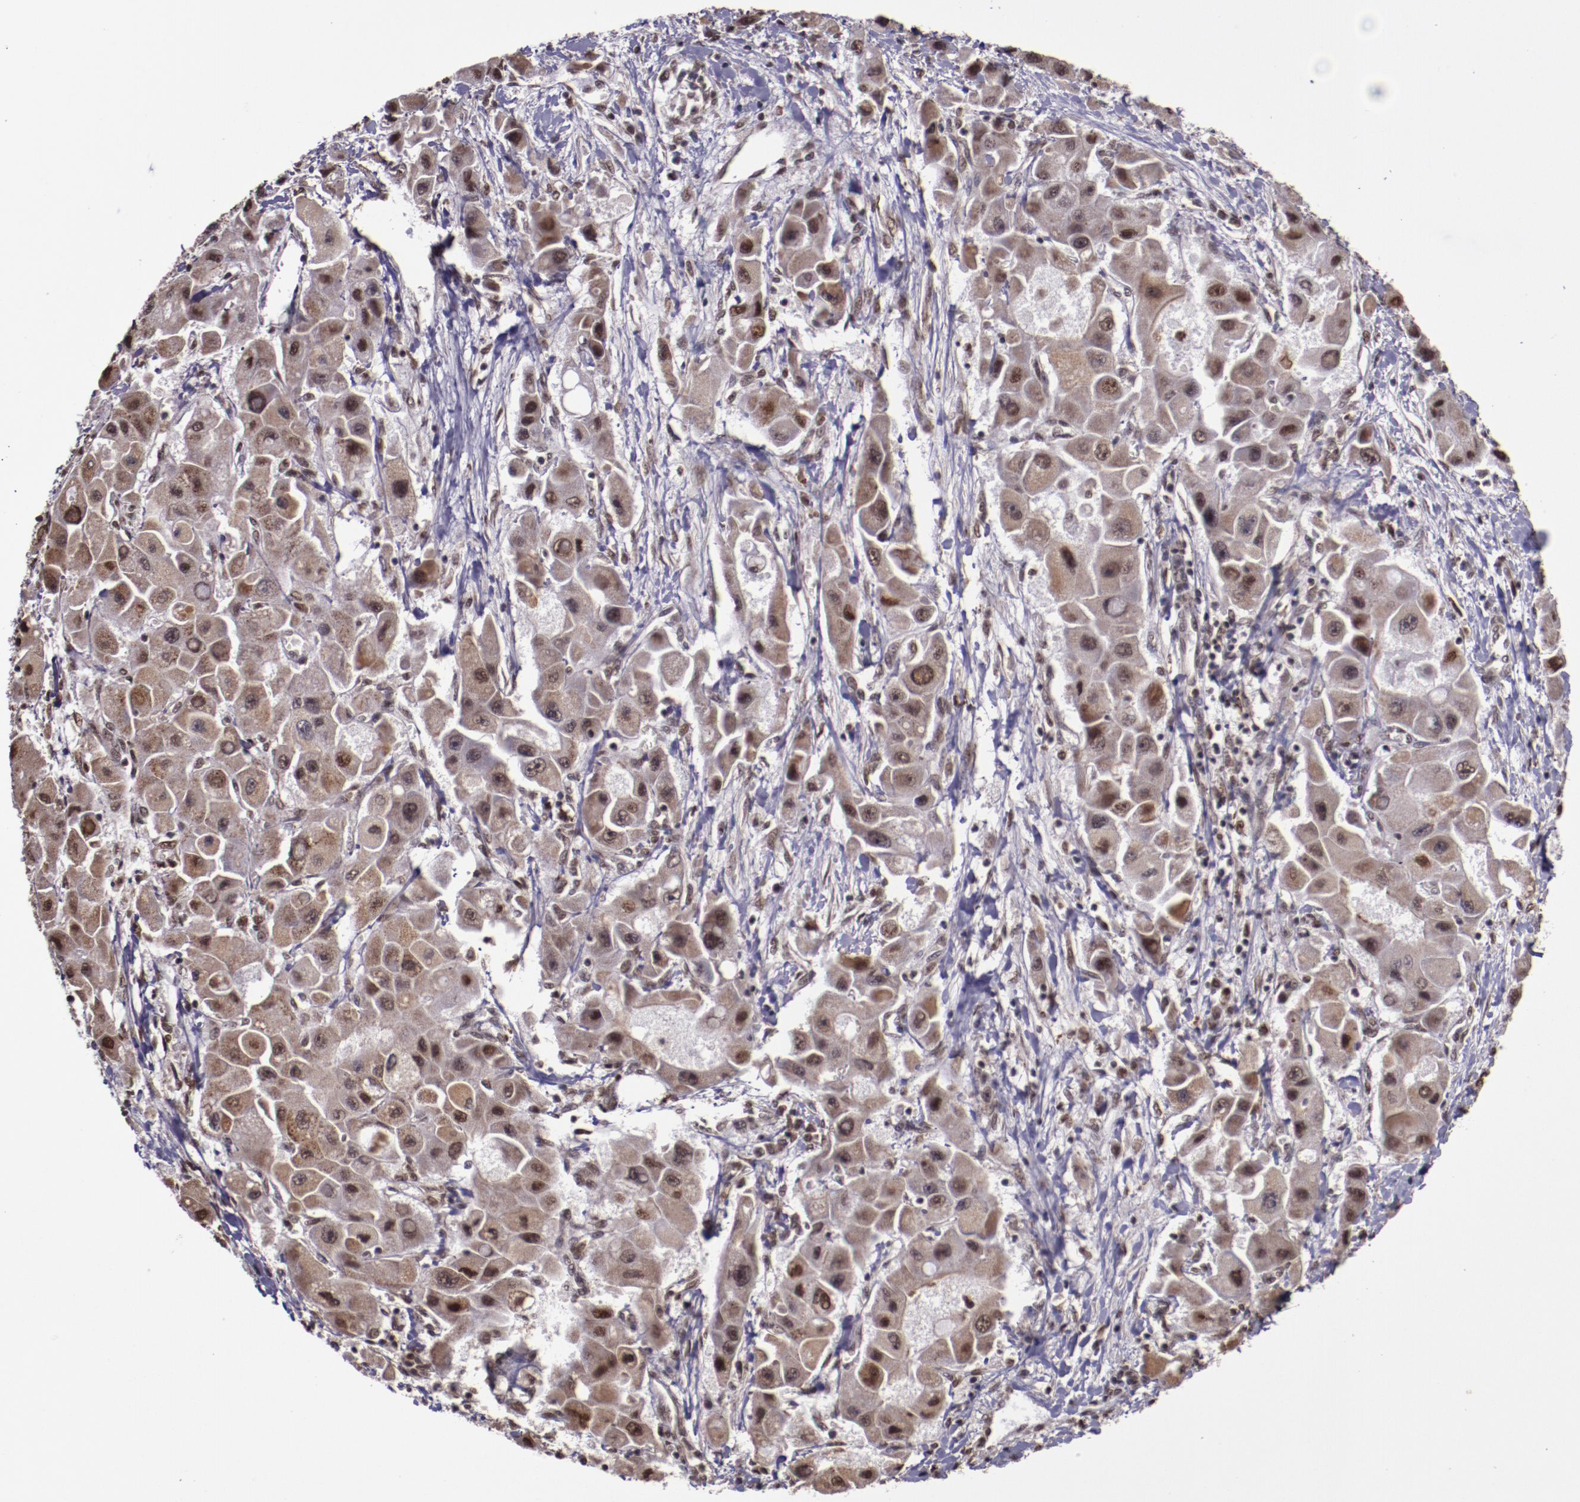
{"staining": {"intensity": "moderate", "quantity": ">75%", "location": "cytoplasmic/membranous,nuclear"}, "tissue": "liver cancer", "cell_type": "Tumor cells", "image_type": "cancer", "snomed": [{"axis": "morphology", "description": "Carcinoma, Hepatocellular, NOS"}, {"axis": "topography", "description": "Liver"}], "caption": "Protein analysis of hepatocellular carcinoma (liver) tissue displays moderate cytoplasmic/membranous and nuclear expression in about >75% of tumor cells. (DAB (3,3'-diaminobenzidine) IHC with brightfield microscopy, high magnification).", "gene": "CECR2", "patient": {"sex": "male", "age": 24}}